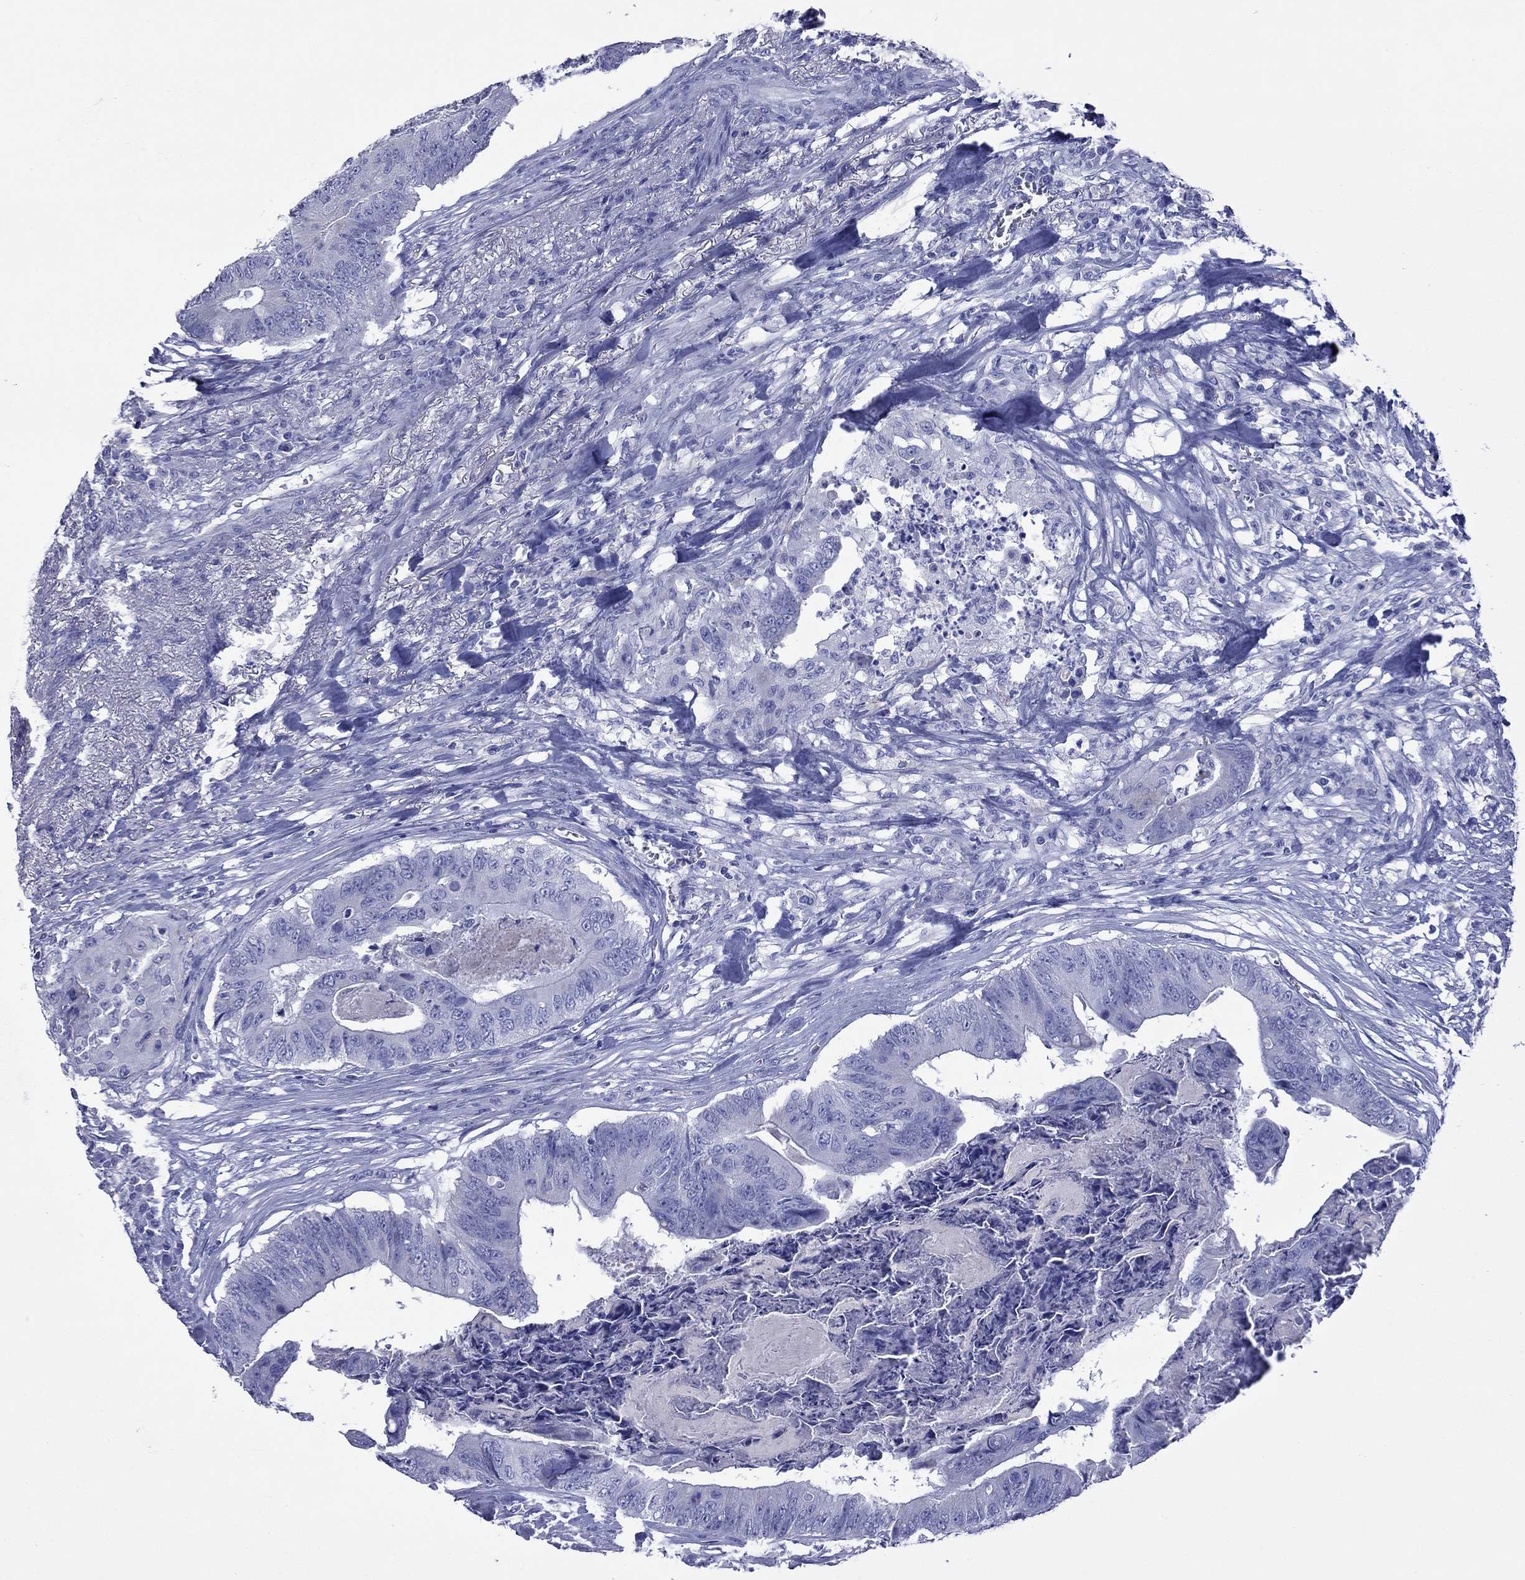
{"staining": {"intensity": "negative", "quantity": "none", "location": "none"}, "tissue": "colorectal cancer", "cell_type": "Tumor cells", "image_type": "cancer", "snomed": [{"axis": "morphology", "description": "Adenocarcinoma, NOS"}, {"axis": "topography", "description": "Colon"}], "caption": "This is an immunohistochemistry (IHC) photomicrograph of human colorectal adenocarcinoma. There is no expression in tumor cells.", "gene": "VSIG10", "patient": {"sex": "male", "age": 84}}